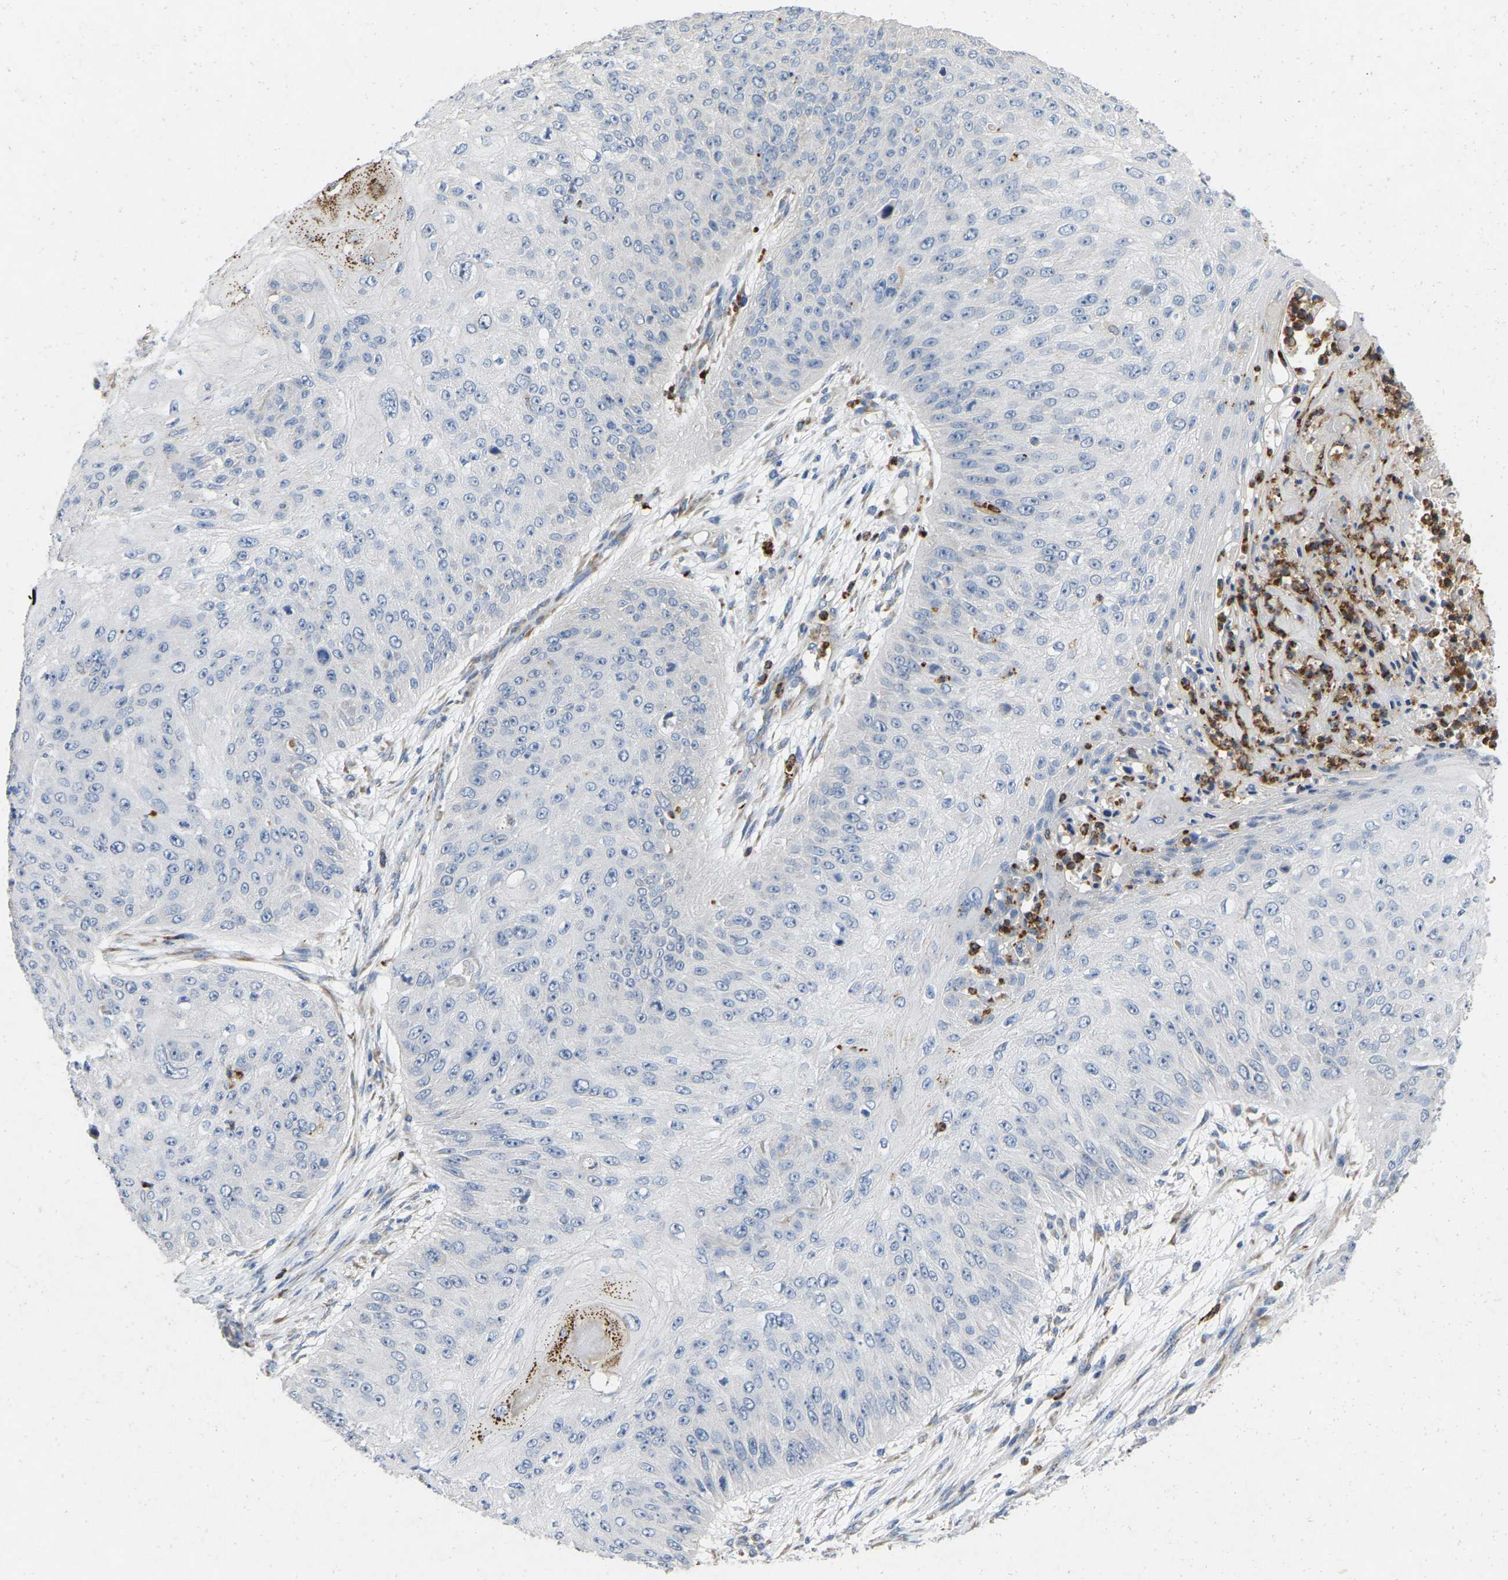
{"staining": {"intensity": "negative", "quantity": "none", "location": "none"}, "tissue": "skin cancer", "cell_type": "Tumor cells", "image_type": "cancer", "snomed": [{"axis": "morphology", "description": "Squamous cell carcinoma, NOS"}, {"axis": "topography", "description": "Skin"}], "caption": "Protein analysis of skin squamous cell carcinoma reveals no significant staining in tumor cells. Brightfield microscopy of IHC stained with DAB (brown) and hematoxylin (blue), captured at high magnification.", "gene": "RHEB", "patient": {"sex": "female", "age": 80}}